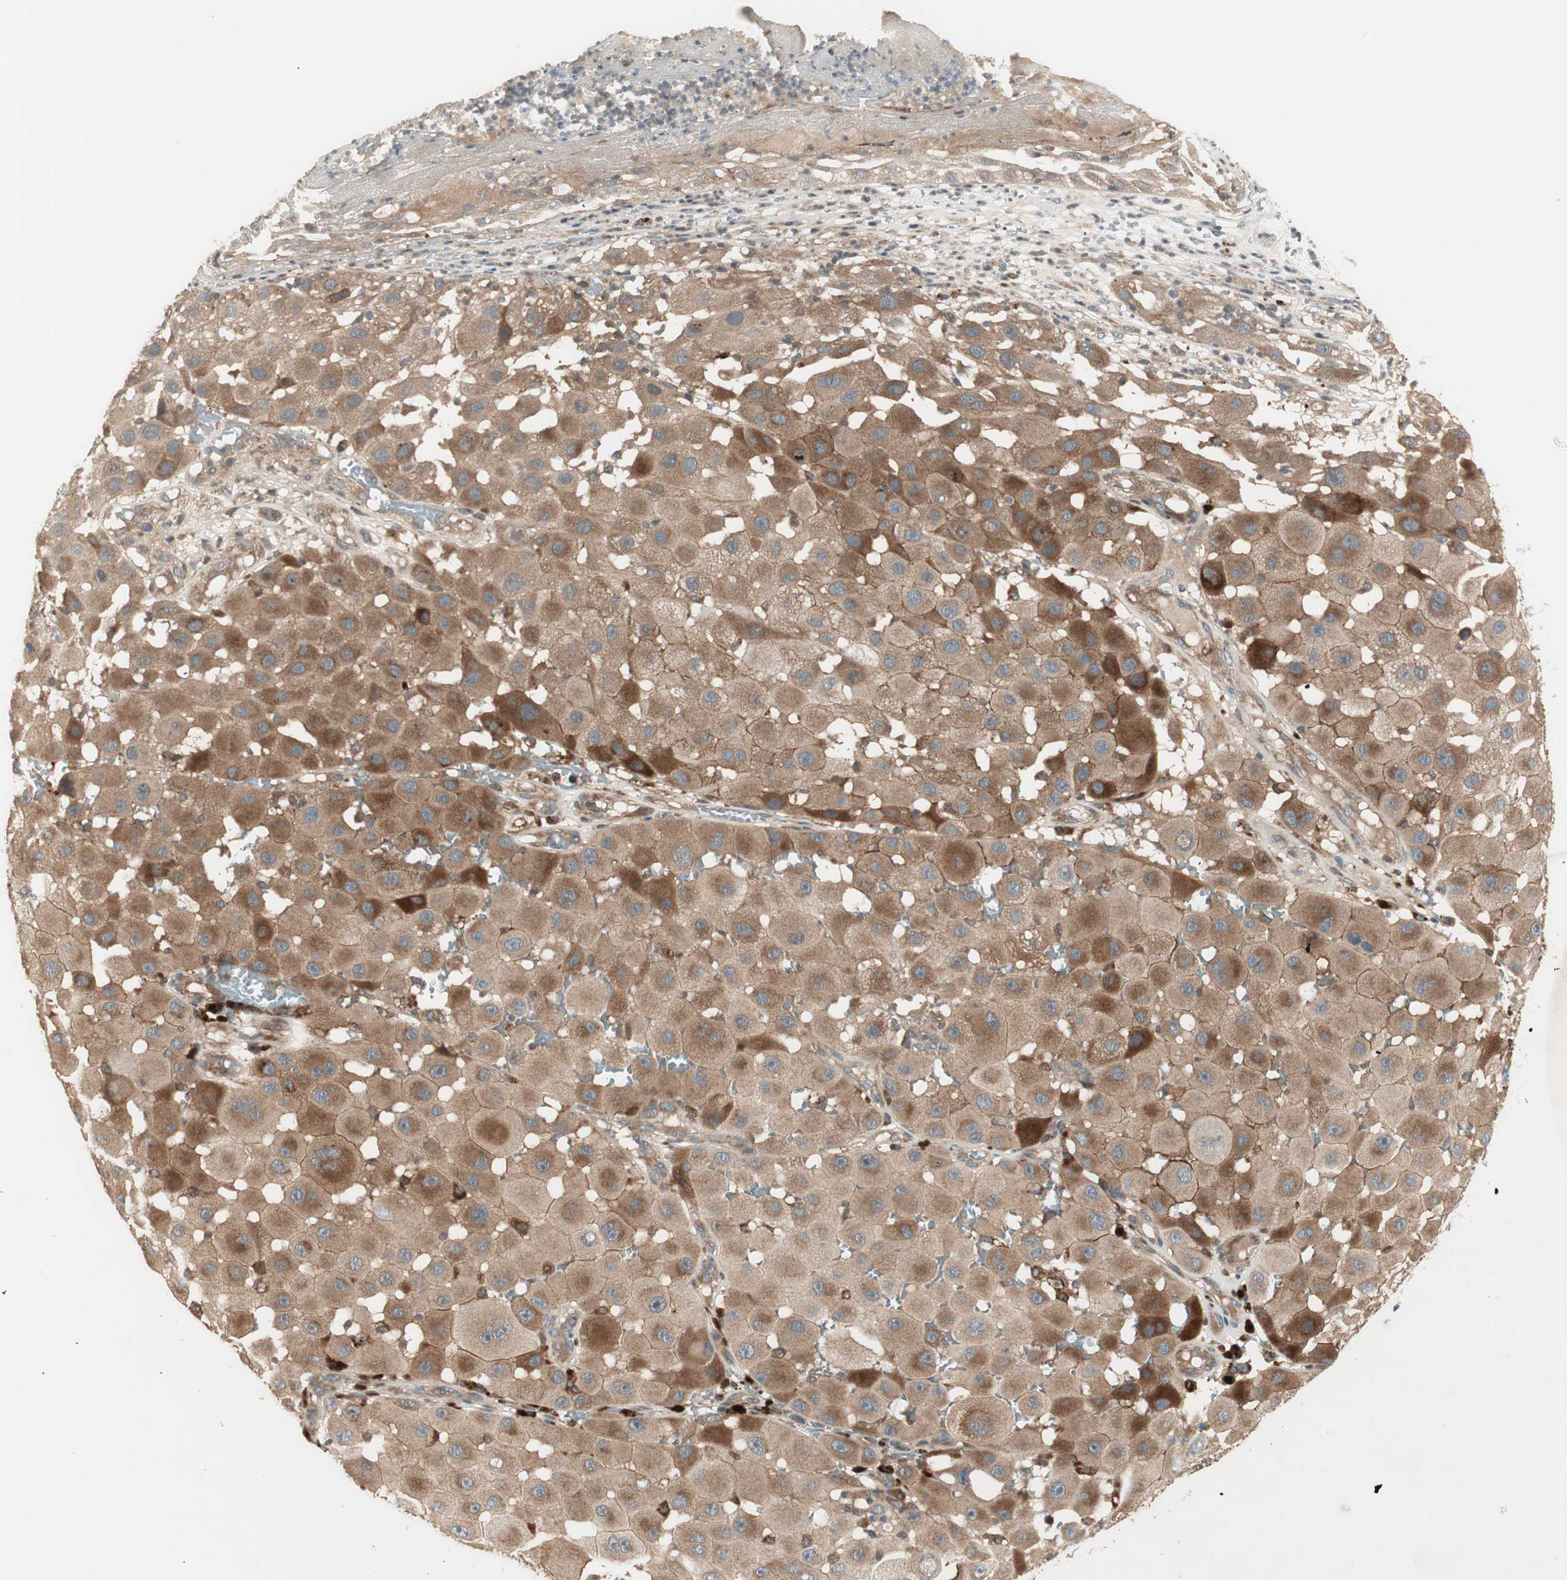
{"staining": {"intensity": "moderate", "quantity": ">75%", "location": "cytoplasmic/membranous"}, "tissue": "melanoma", "cell_type": "Tumor cells", "image_type": "cancer", "snomed": [{"axis": "morphology", "description": "Malignant melanoma, NOS"}, {"axis": "topography", "description": "Skin"}], "caption": "A brown stain shows moderate cytoplasmic/membranous expression of a protein in human malignant melanoma tumor cells.", "gene": "SFRP1", "patient": {"sex": "female", "age": 81}}